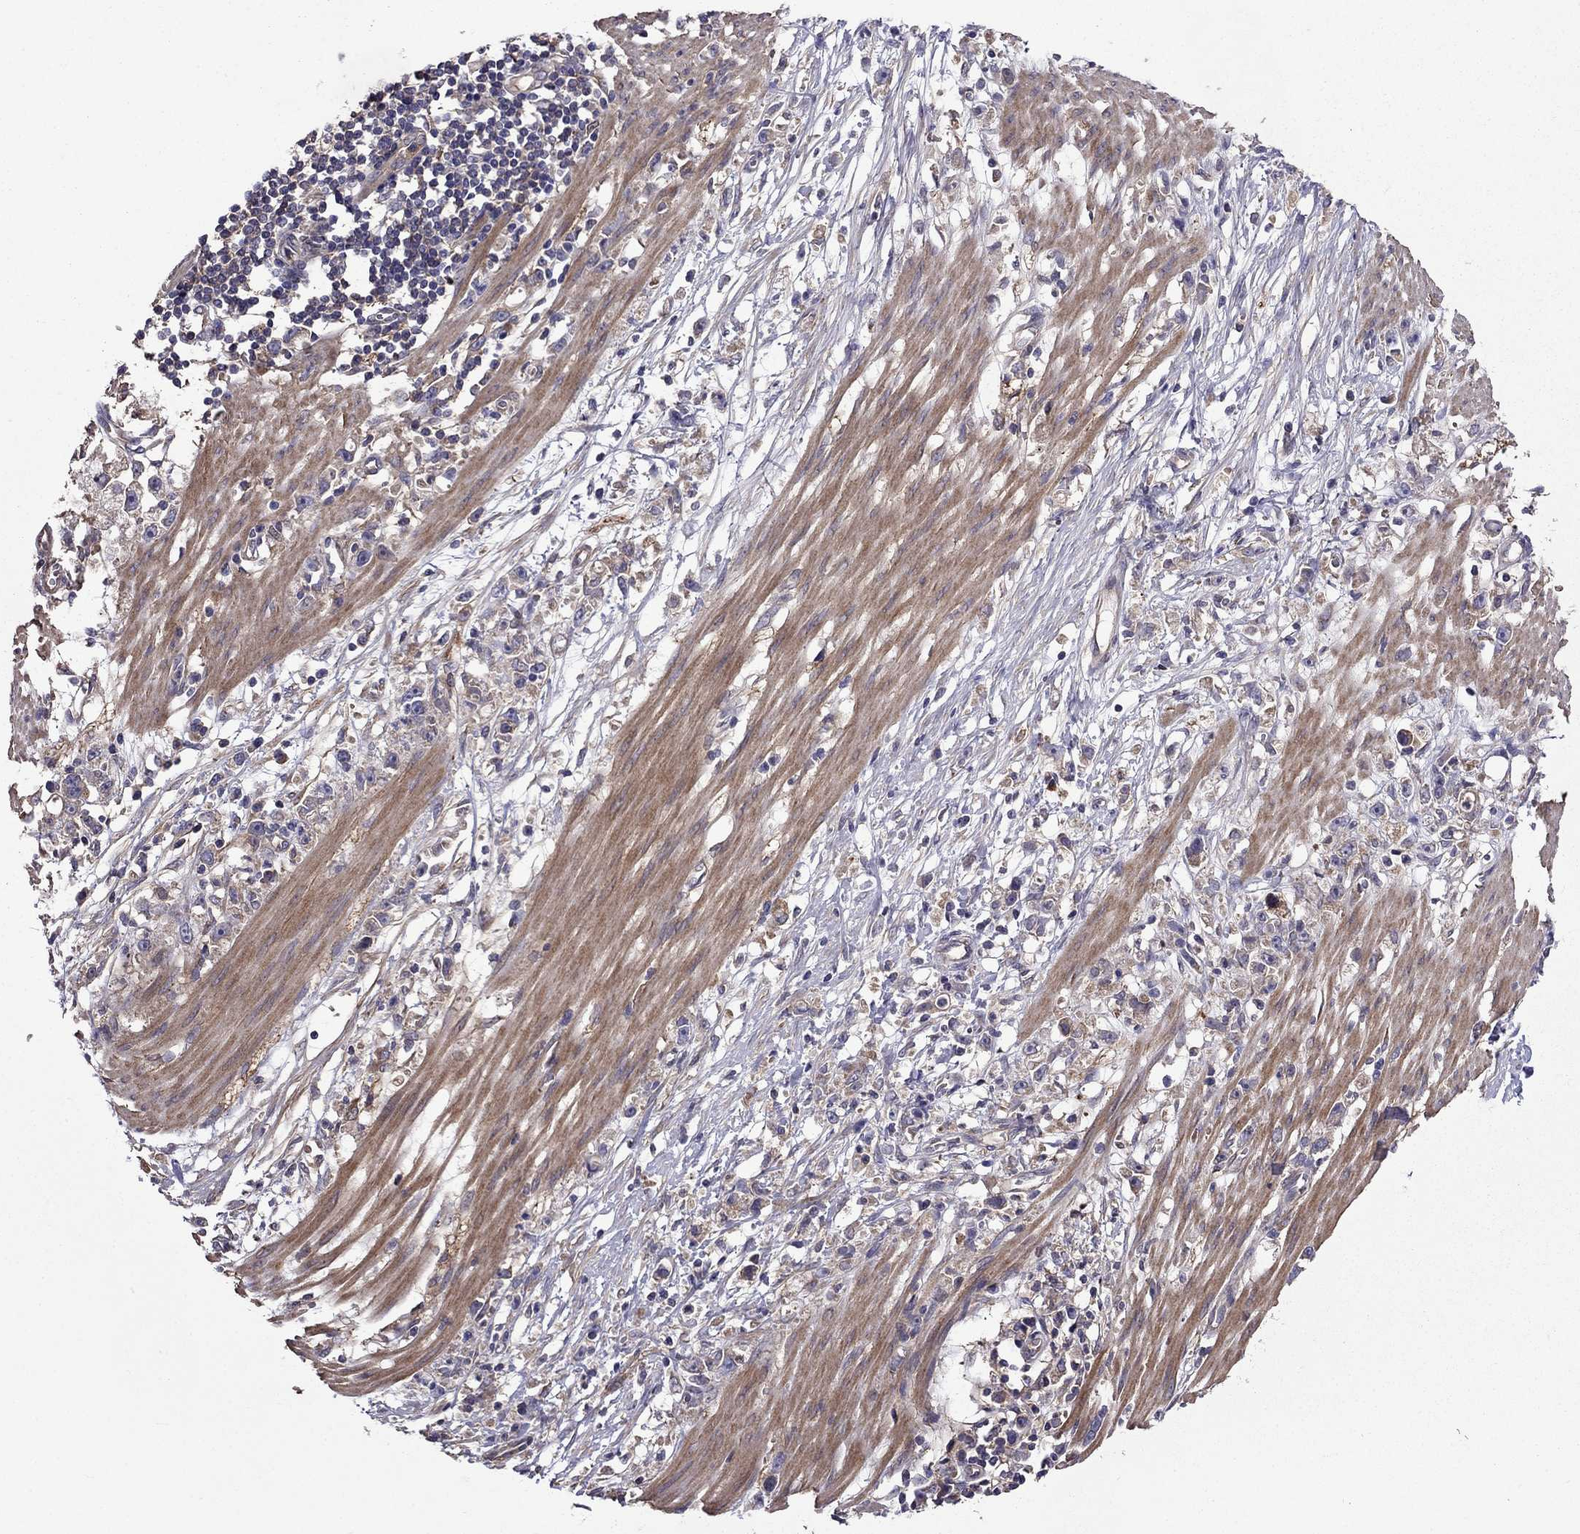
{"staining": {"intensity": "weak", "quantity": "<25%", "location": "cytoplasmic/membranous"}, "tissue": "stomach cancer", "cell_type": "Tumor cells", "image_type": "cancer", "snomed": [{"axis": "morphology", "description": "Adenocarcinoma, NOS"}, {"axis": "topography", "description": "Stomach"}], "caption": "This is an immunohistochemistry (IHC) image of human stomach cancer (adenocarcinoma). There is no positivity in tumor cells.", "gene": "ITGB1", "patient": {"sex": "female", "age": 59}}